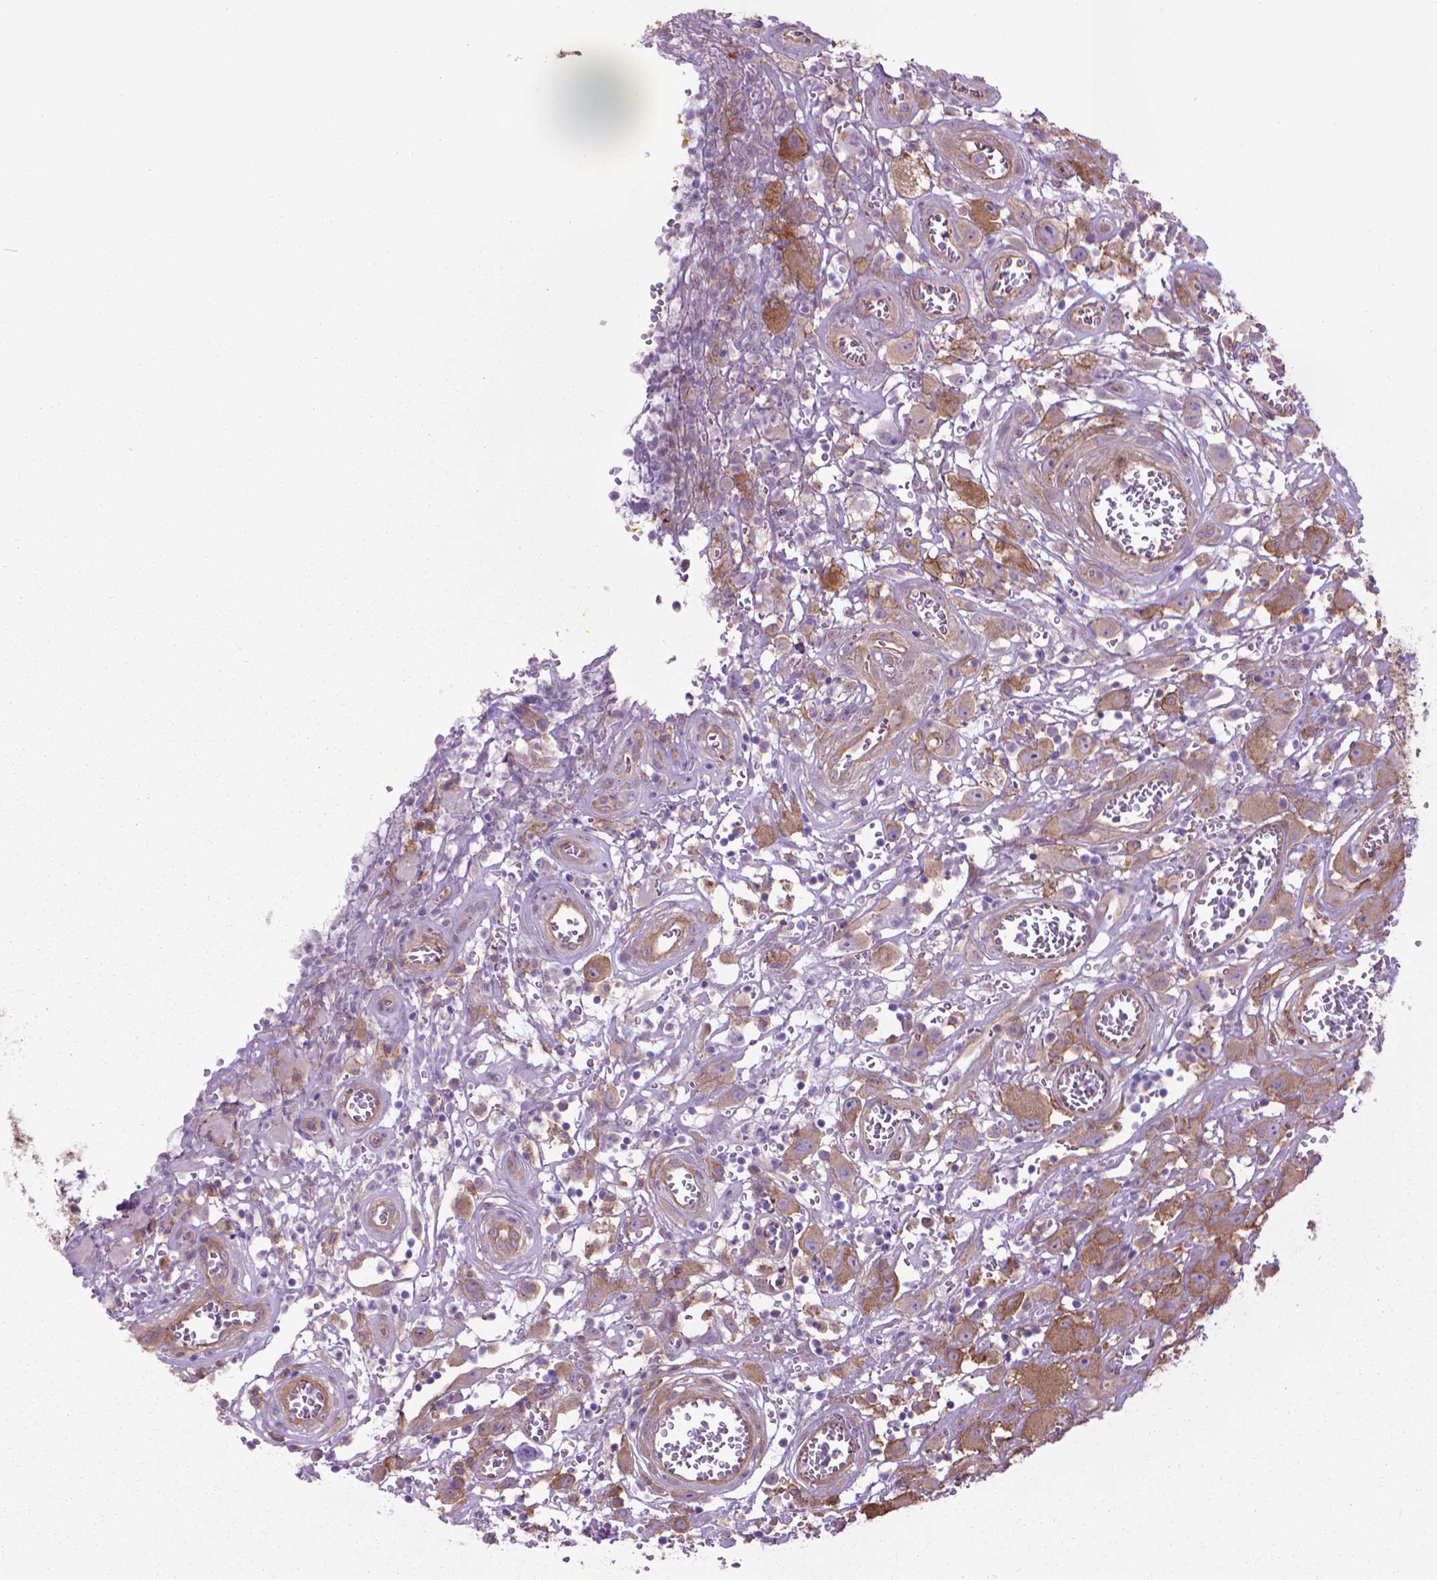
{"staining": {"intensity": "moderate", "quantity": ">75%", "location": "cytoplasmic/membranous"}, "tissue": "head and neck cancer", "cell_type": "Tumor cells", "image_type": "cancer", "snomed": [{"axis": "morphology", "description": "Squamous cell carcinoma, NOS"}, {"axis": "morphology", "description": "Squamous cell carcinoma, metastatic, NOS"}, {"axis": "topography", "description": "Oral tissue"}, {"axis": "topography", "description": "Head-Neck"}], "caption": "Brown immunohistochemical staining in head and neck metastatic squamous cell carcinoma demonstrates moderate cytoplasmic/membranous positivity in approximately >75% of tumor cells.", "gene": "CORO1B", "patient": {"sex": "female", "age": 85}}